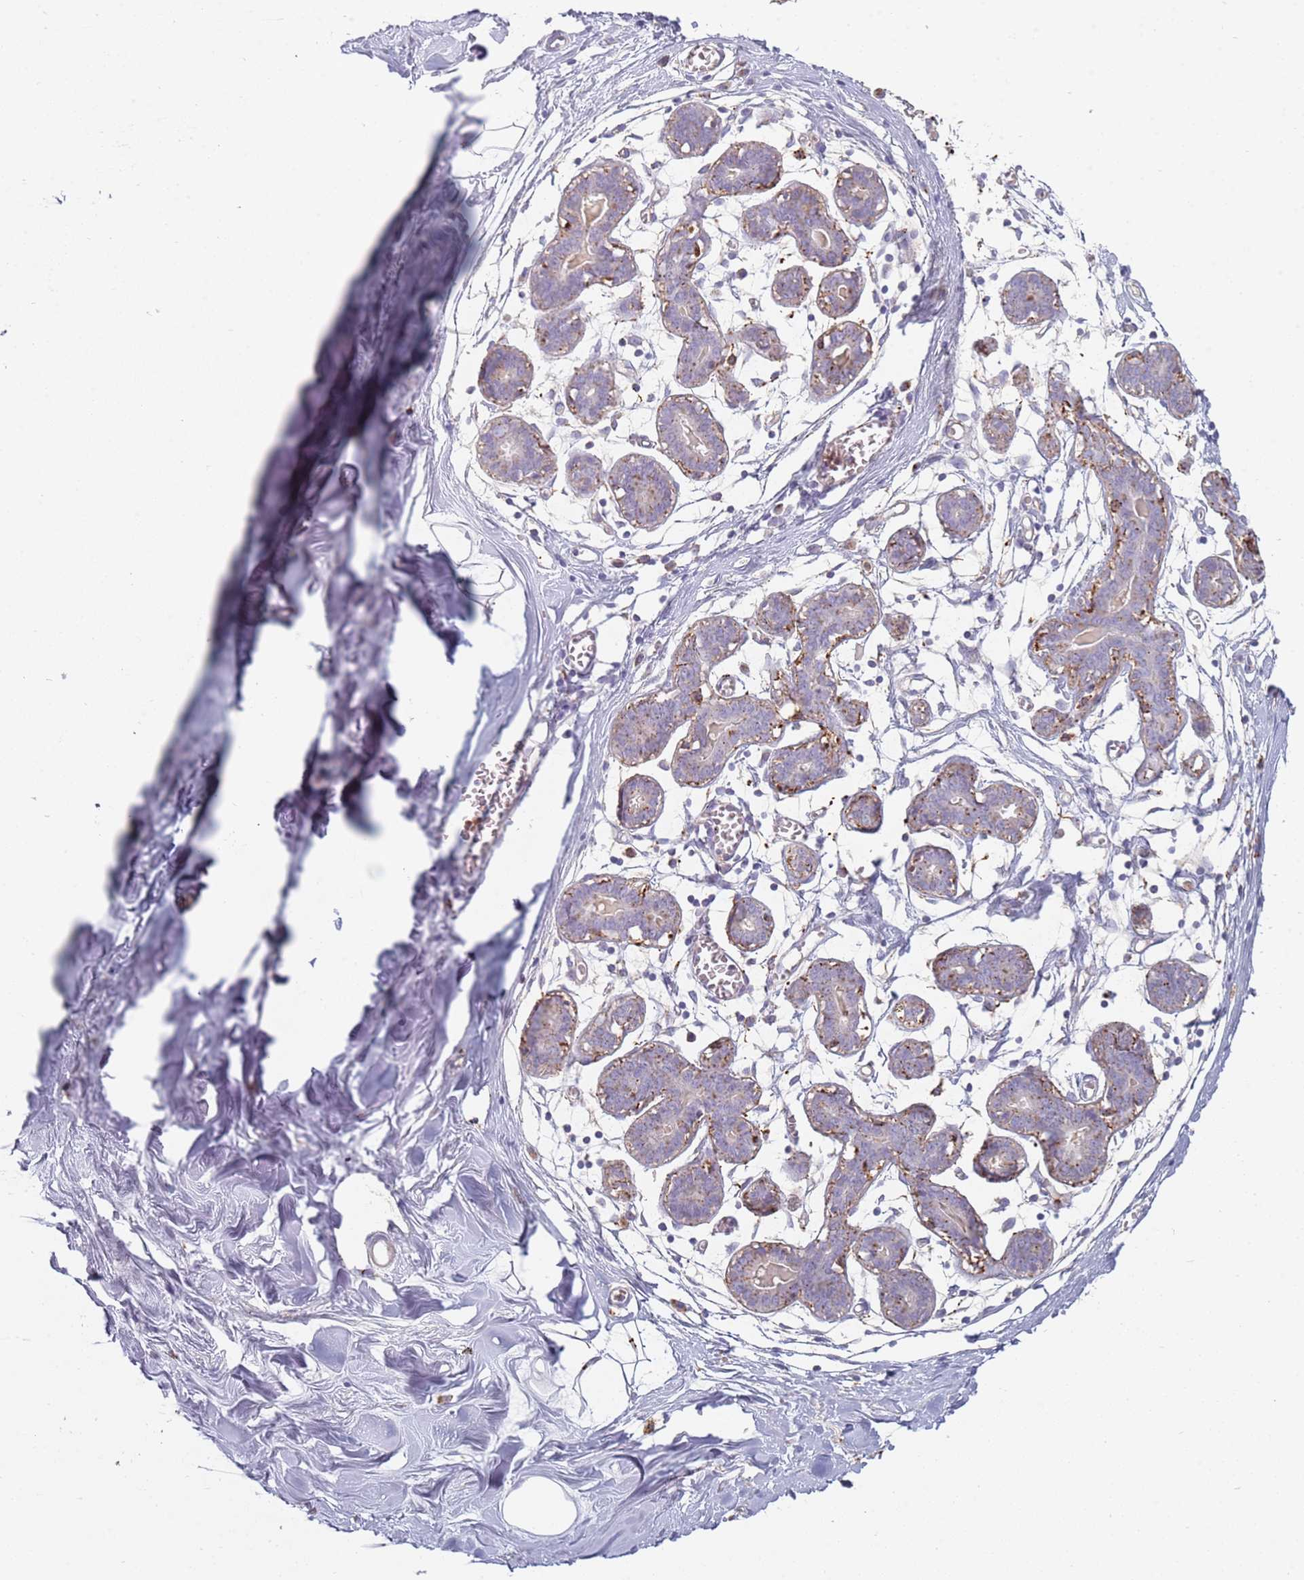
{"staining": {"intensity": "negative", "quantity": "none", "location": "none"}, "tissue": "breast", "cell_type": "Adipocytes", "image_type": "normal", "snomed": [{"axis": "morphology", "description": "Normal tissue, NOS"}, {"axis": "topography", "description": "Breast"}], "caption": "Immunohistochemical staining of benign human breast displays no significant expression in adipocytes. The staining was performed using DAB (3,3'-diaminobenzidine) to visualize the protein expression in brown, while the nuclei were stained in blue with hematoxylin (Magnification: 20x).", "gene": "TMEM229B", "patient": {"sex": "female", "age": 27}}